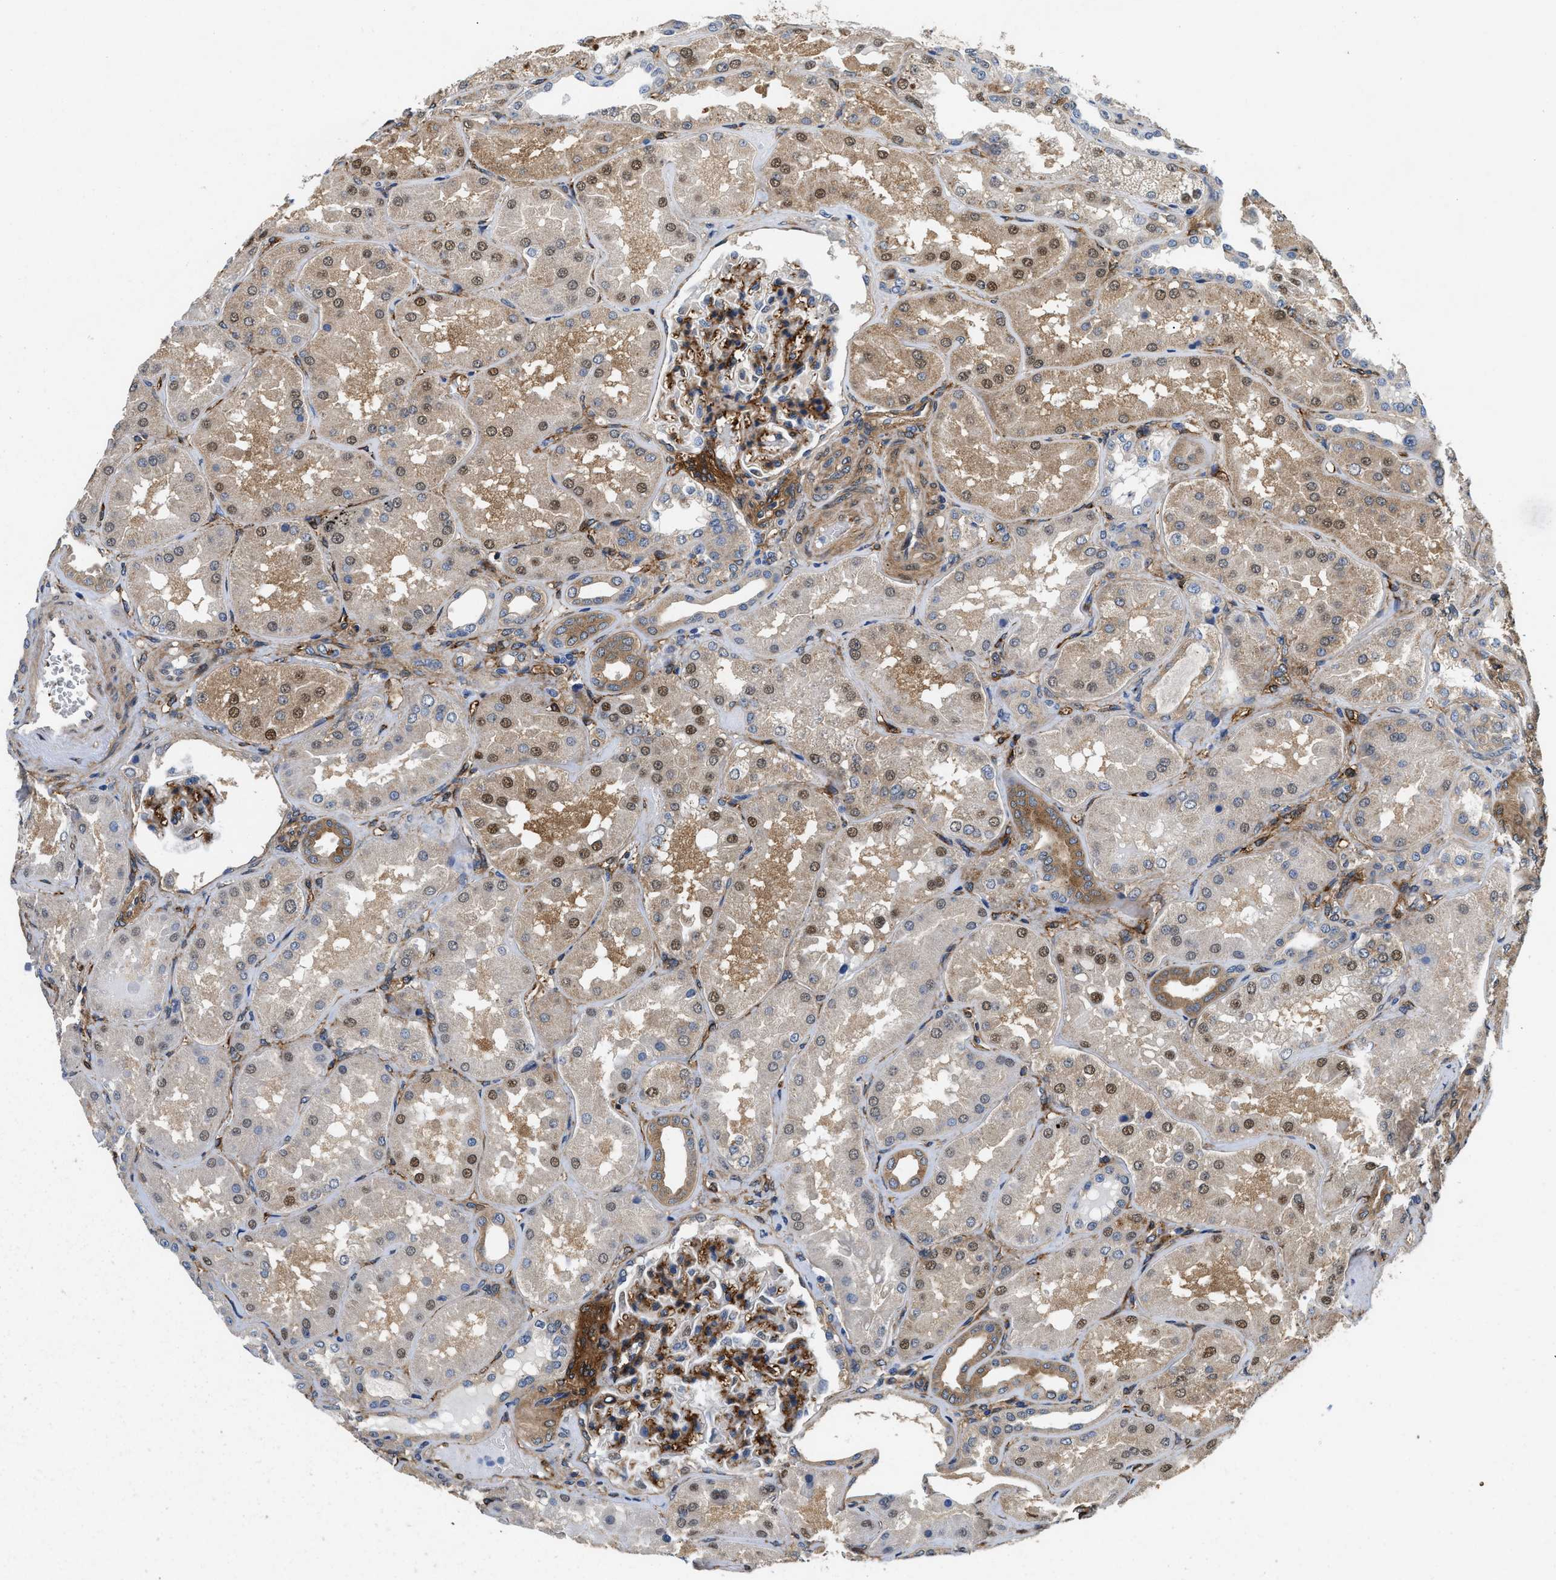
{"staining": {"intensity": "strong", "quantity": "25%-75%", "location": "cytoplasmic/membranous"}, "tissue": "kidney", "cell_type": "Cells in glomeruli", "image_type": "normal", "snomed": [{"axis": "morphology", "description": "Normal tissue, NOS"}, {"axis": "topography", "description": "Kidney"}], "caption": "This micrograph demonstrates immunohistochemistry staining of benign human kidney, with high strong cytoplasmic/membranous expression in approximately 25%-75% of cells in glomeruli.", "gene": "RAPH1", "patient": {"sex": "female", "age": 56}}